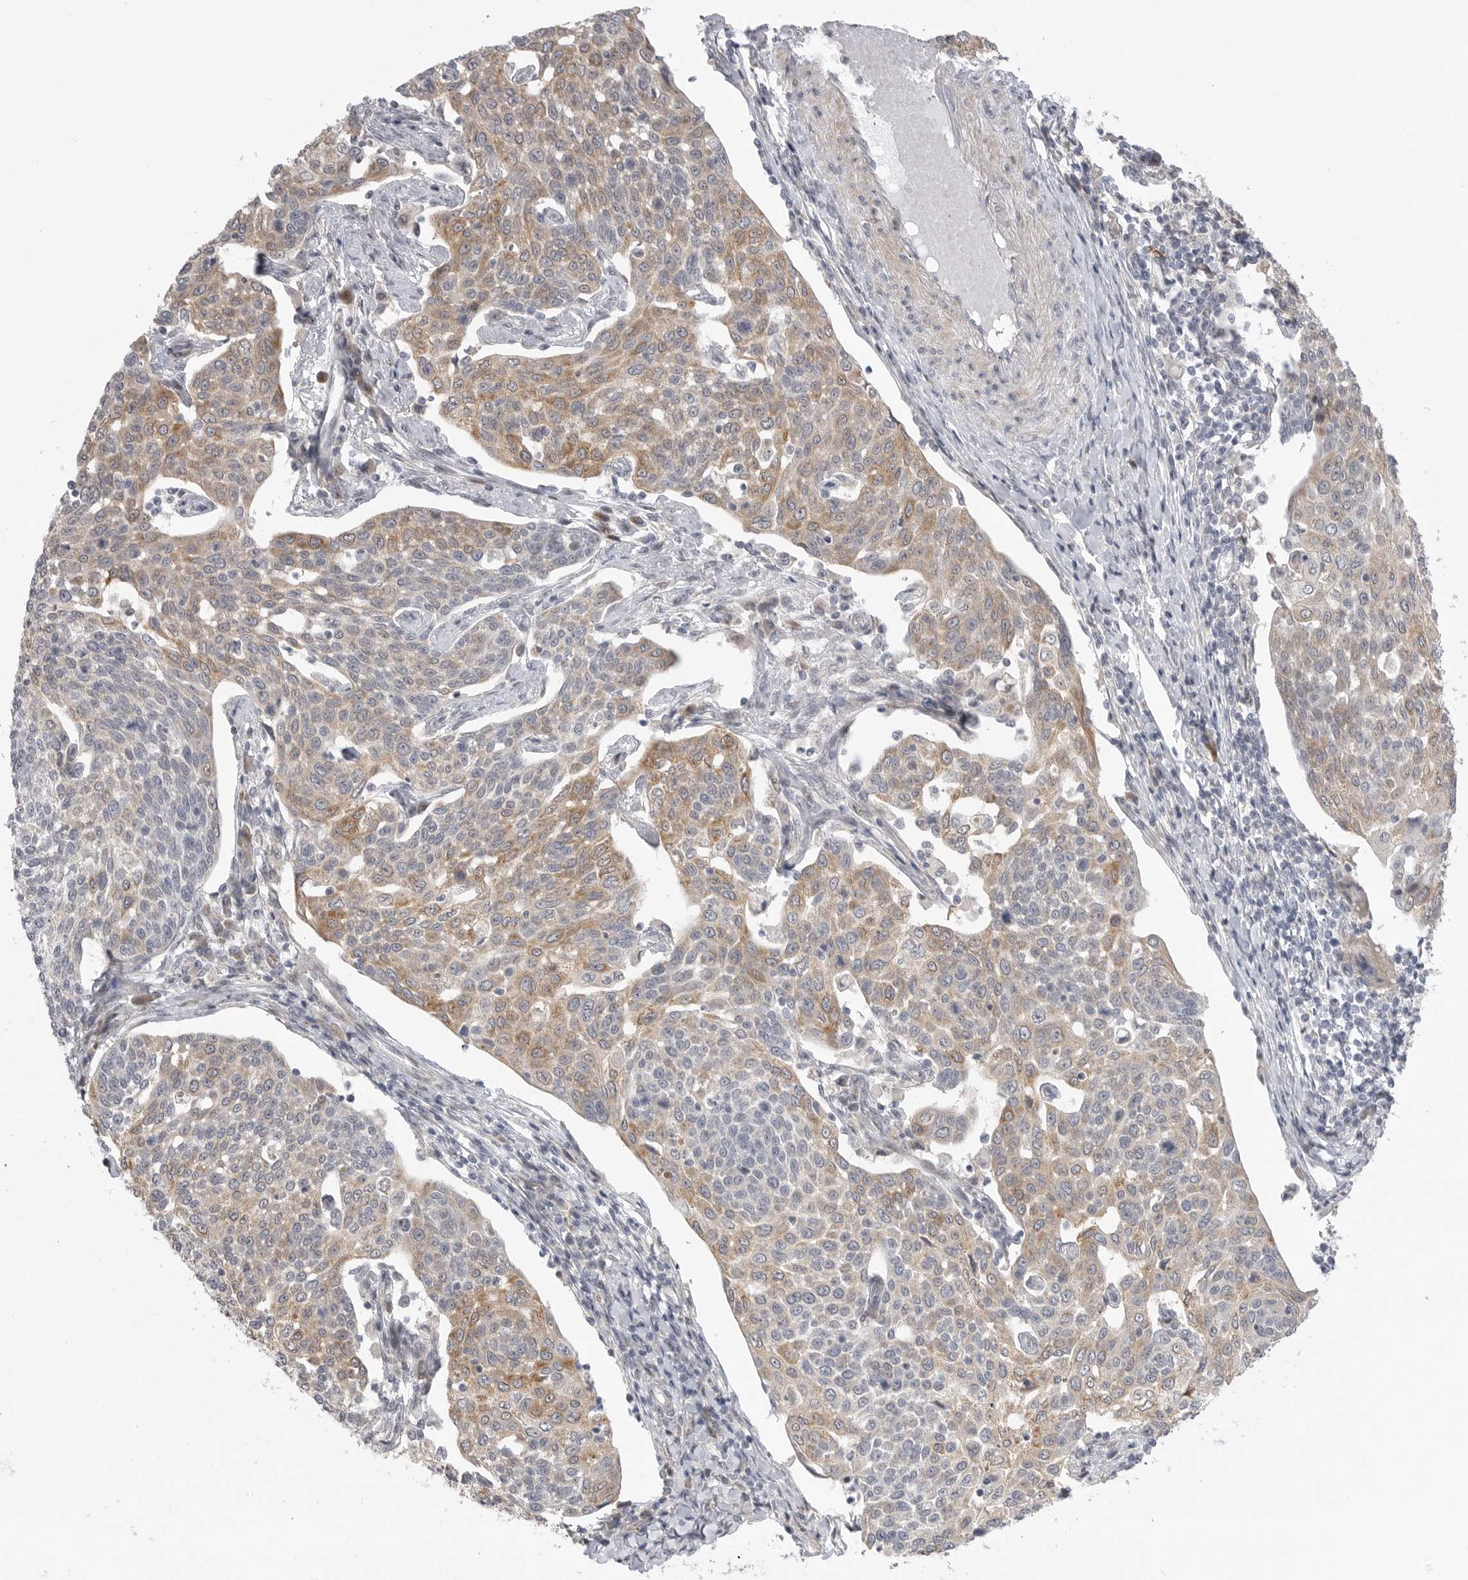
{"staining": {"intensity": "moderate", "quantity": "25%-75%", "location": "cytoplasmic/membranous"}, "tissue": "cervical cancer", "cell_type": "Tumor cells", "image_type": "cancer", "snomed": [{"axis": "morphology", "description": "Squamous cell carcinoma, NOS"}, {"axis": "topography", "description": "Cervix"}], "caption": "Protein expression analysis of human cervical cancer (squamous cell carcinoma) reveals moderate cytoplasmic/membranous positivity in approximately 25%-75% of tumor cells. (DAB (3,3'-diaminobenzidine) IHC with brightfield microscopy, high magnification).", "gene": "GGT6", "patient": {"sex": "female", "age": 34}}